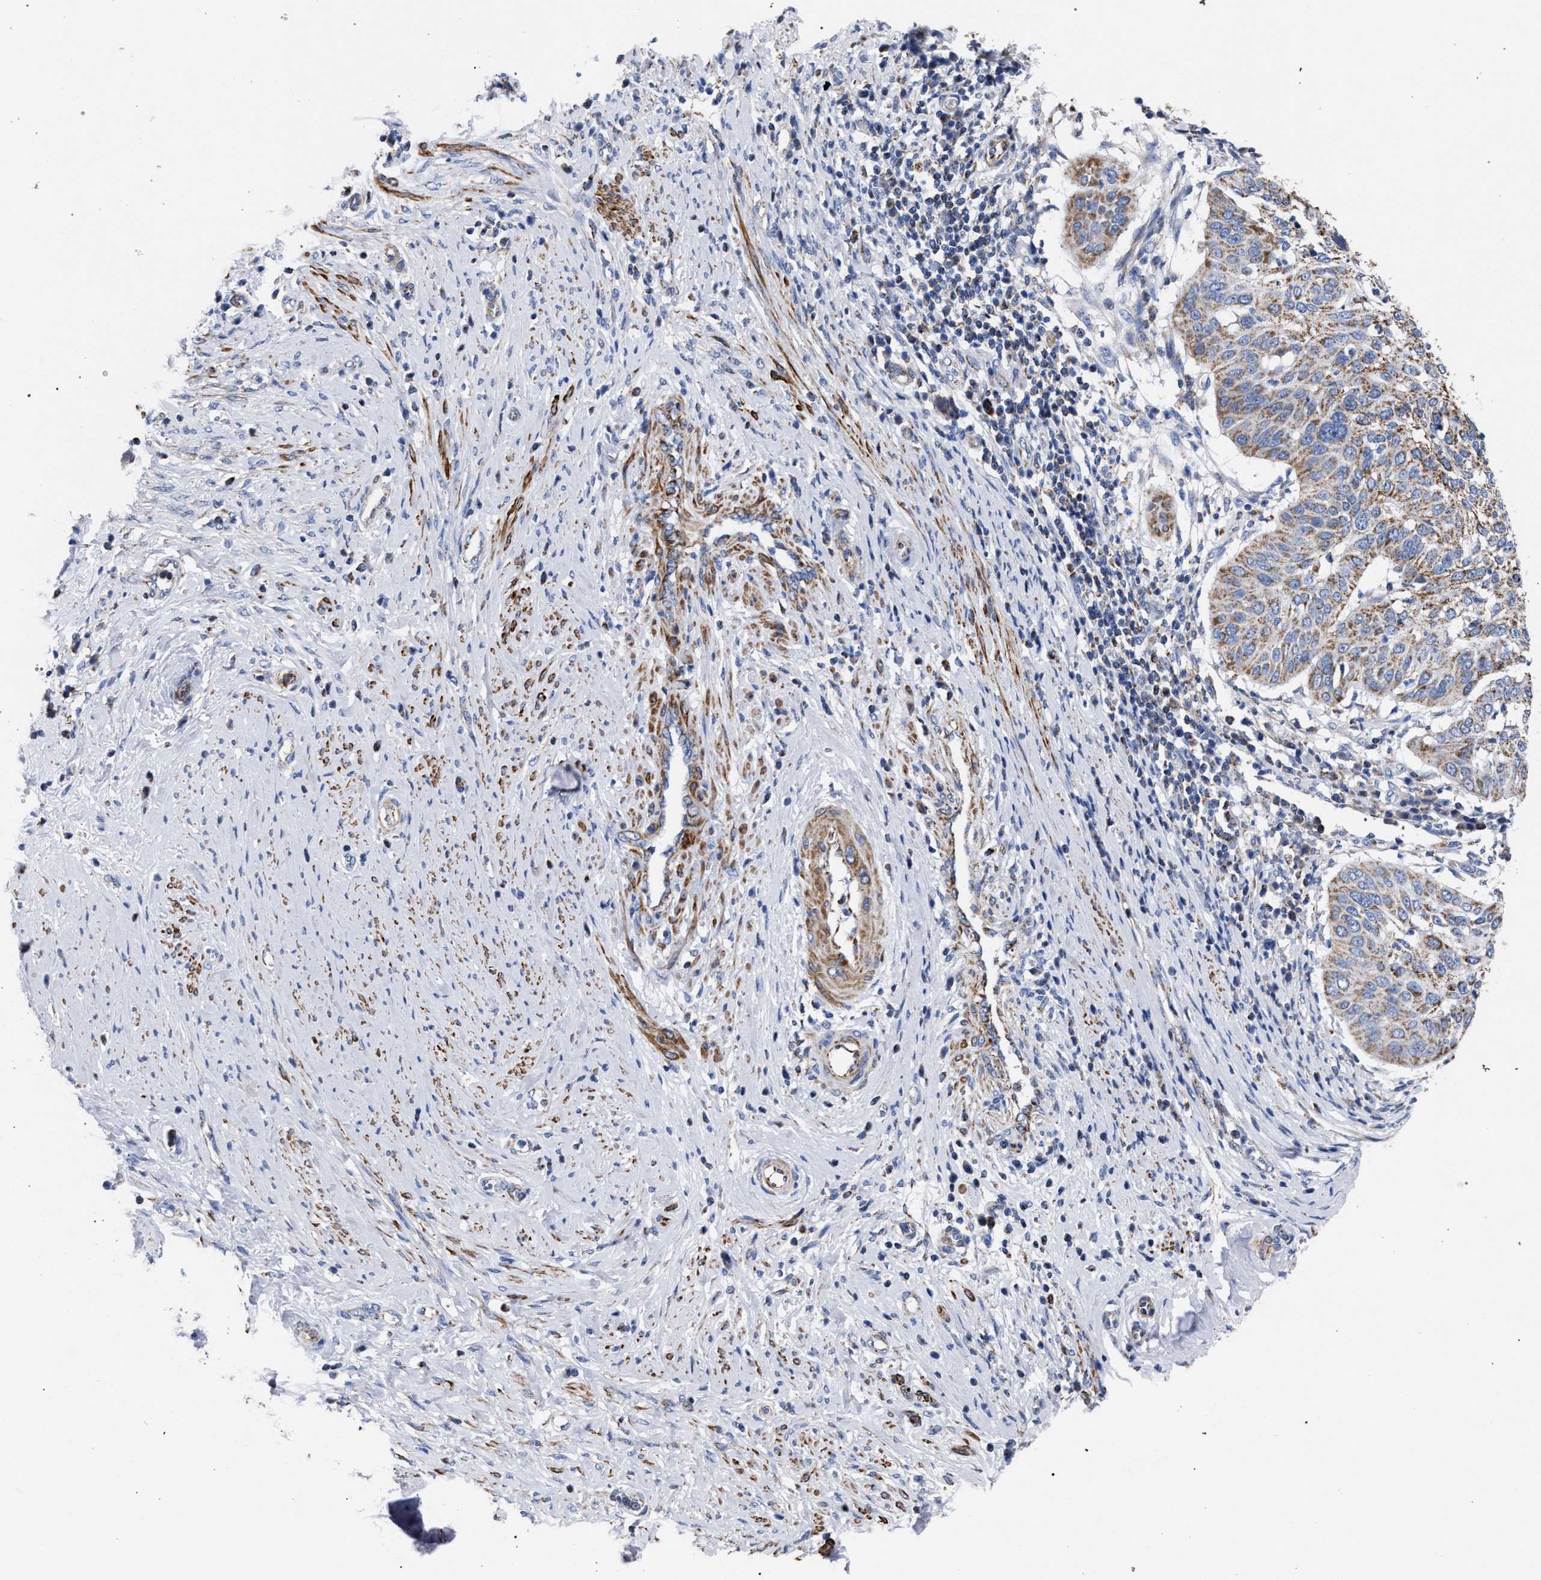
{"staining": {"intensity": "weak", "quantity": ">75%", "location": "cytoplasmic/membranous"}, "tissue": "cervical cancer", "cell_type": "Tumor cells", "image_type": "cancer", "snomed": [{"axis": "morphology", "description": "Normal tissue, NOS"}, {"axis": "morphology", "description": "Squamous cell carcinoma, NOS"}, {"axis": "topography", "description": "Cervix"}], "caption": "A low amount of weak cytoplasmic/membranous positivity is appreciated in approximately >75% of tumor cells in squamous cell carcinoma (cervical) tissue.", "gene": "ACADS", "patient": {"sex": "female", "age": 39}}